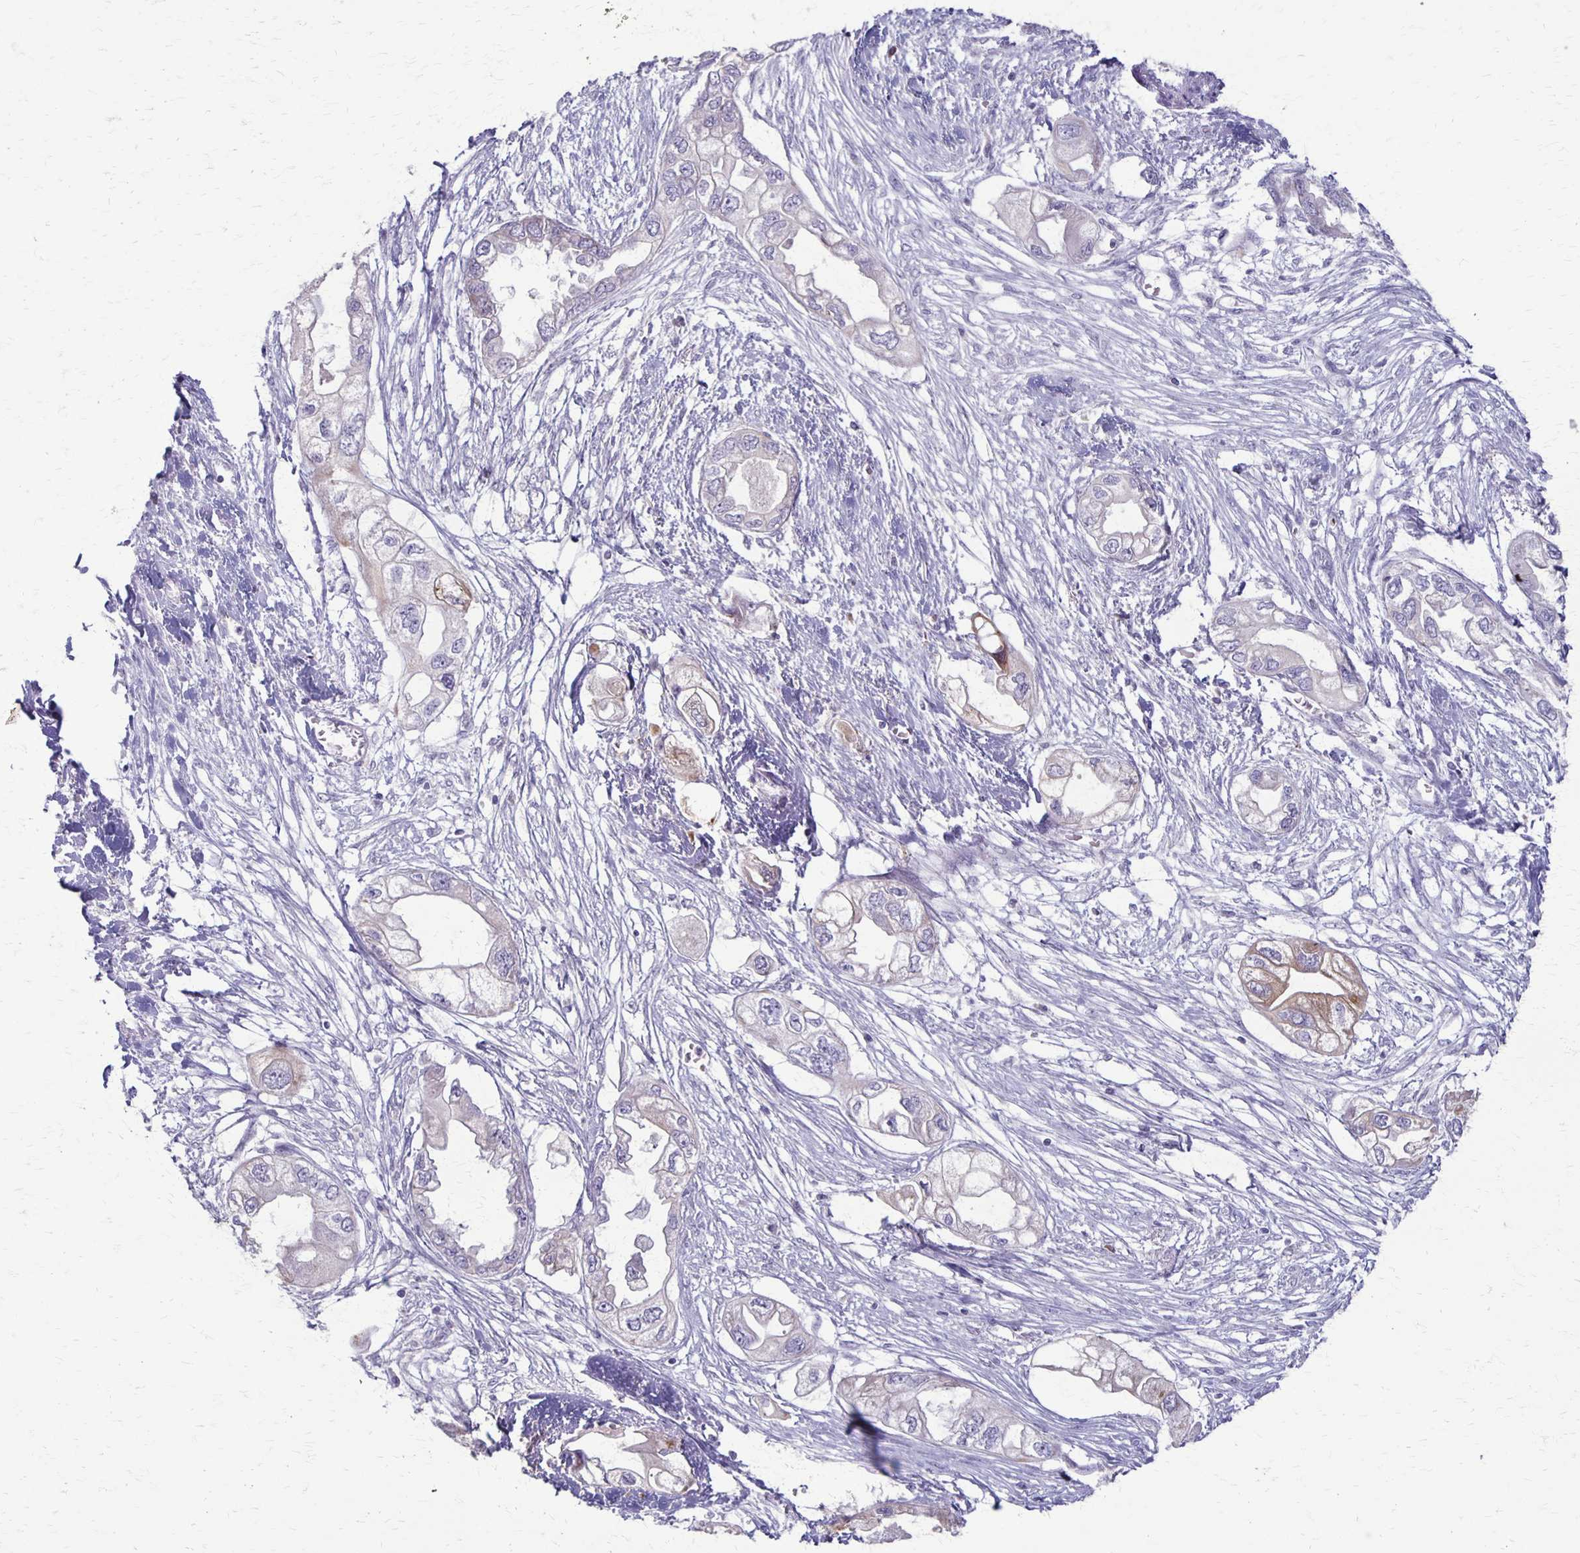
{"staining": {"intensity": "moderate", "quantity": "<25%", "location": "cytoplasmic/membranous"}, "tissue": "endometrial cancer", "cell_type": "Tumor cells", "image_type": "cancer", "snomed": [{"axis": "morphology", "description": "Adenocarcinoma, NOS"}, {"axis": "morphology", "description": "Adenocarcinoma, metastatic, NOS"}, {"axis": "topography", "description": "Adipose tissue"}, {"axis": "topography", "description": "Endometrium"}], "caption": "Moderate cytoplasmic/membranous protein staining is identified in approximately <25% of tumor cells in endometrial cancer.", "gene": "SLC35E2B", "patient": {"sex": "female", "age": 67}}